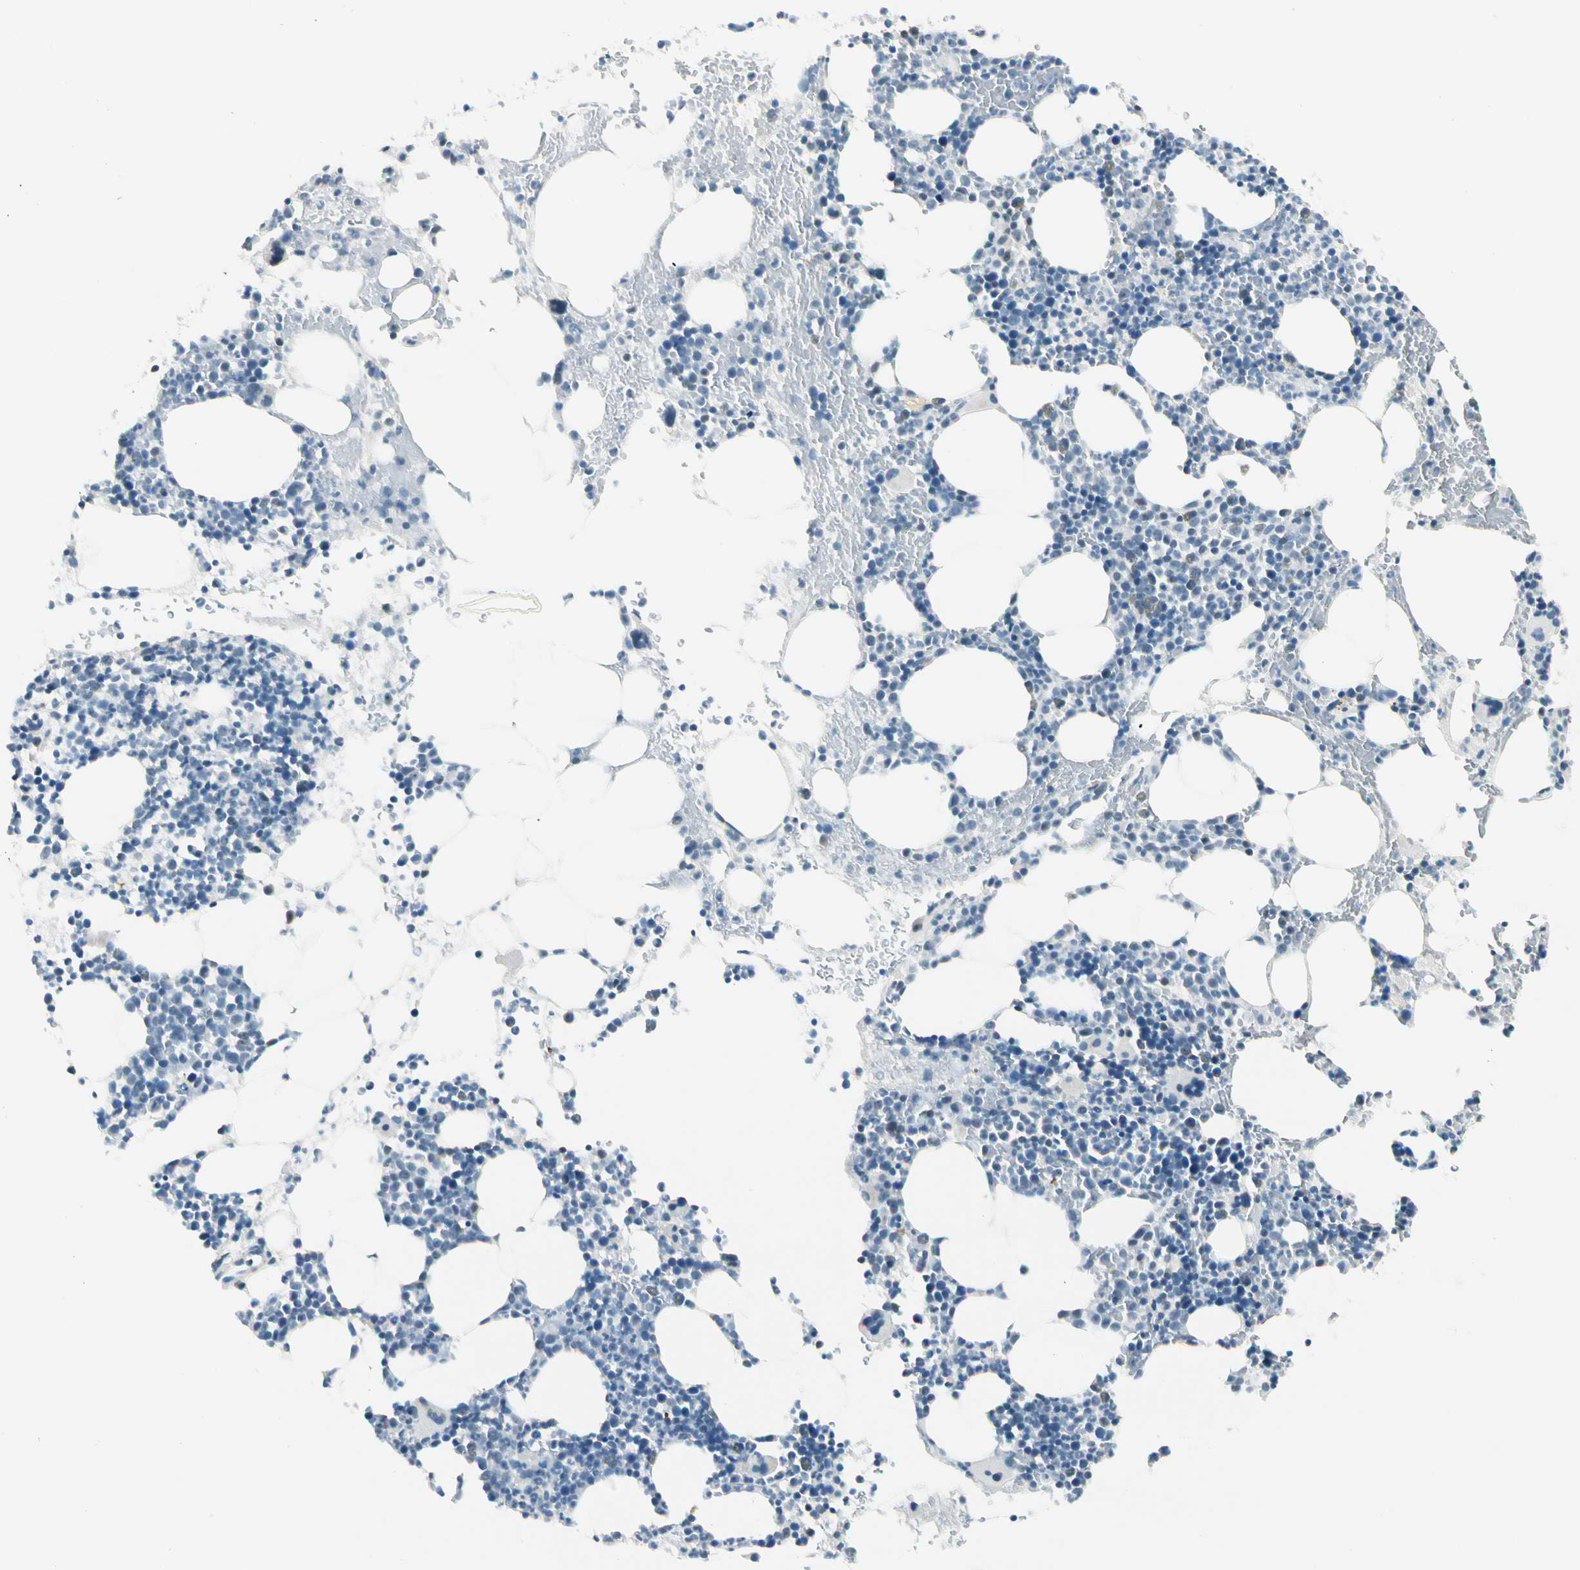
{"staining": {"intensity": "moderate", "quantity": "<25%", "location": "cytoplasmic/membranous,nuclear"}, "tissue": "bone marrow", "cell_type": "Hematopoietic cells", "image_type": "normal", "snomed": [{"axis": "morphology", "description": "Normal tissue, NOS"}, {"axis": "topography", "description": "Bone marrow"}], "caption": "The histopathology image displays immunohistochemical staining of benign bone marrow. There is moderate cytoplasmic/membranous,nuclear expression is appreciated in approximately <25% of hematopoietic cells.", "gene": "ZSCAN1", "patient": {"sex": "male", "age": 82}}